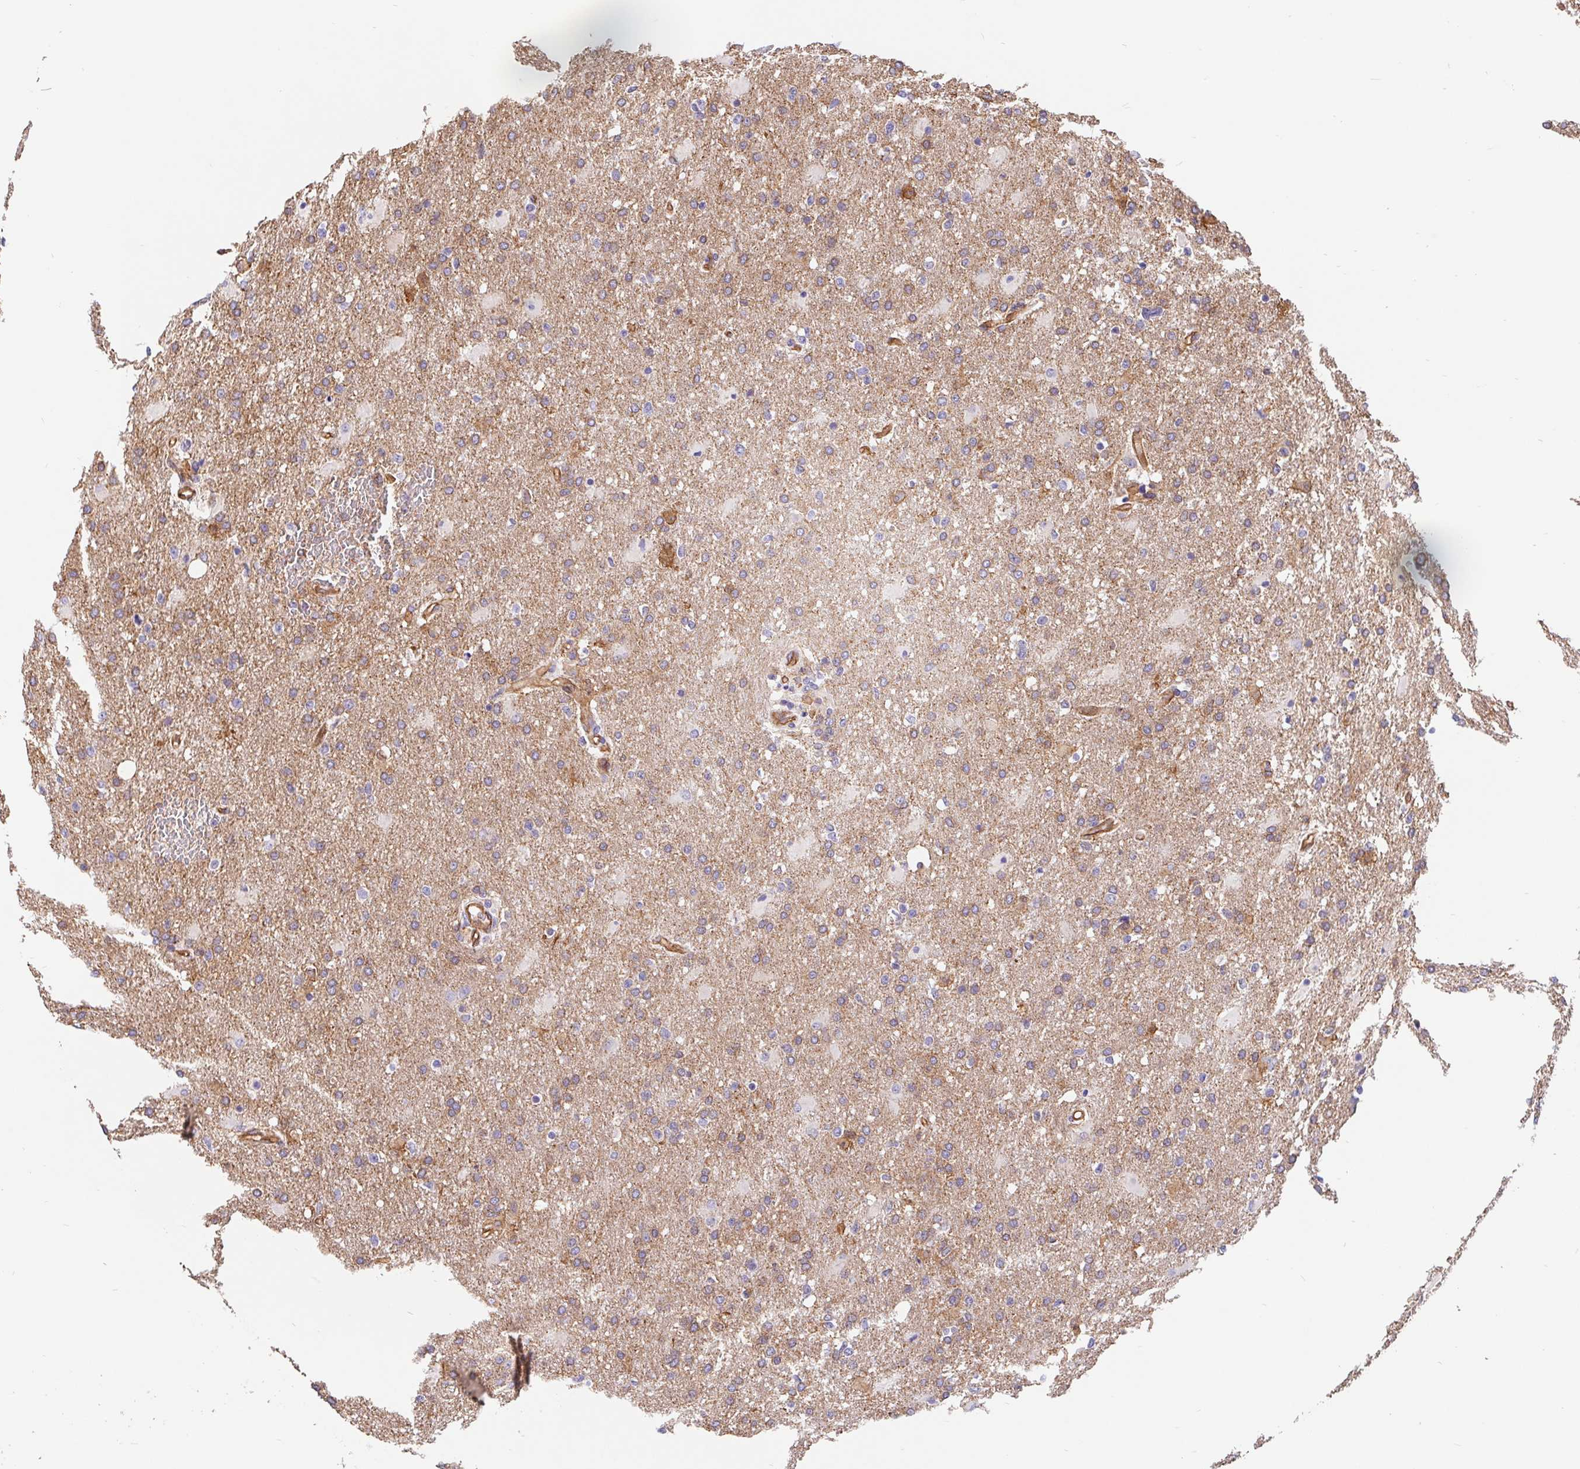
{"staining": {"intensity": "weak", "quantity": "25%-75%", "location": "cytoplasmic/membranous"}, "tissue": "glioma", "cell_type": "Tumor cells", "image_type": "cancer", "snomed": [{"axis": "morphology", "description": "Glioma, malignant, High grade"}, {"axis": "topography", "description": "Brain"}], "caption": "Immunohistochemical staining of malignant high-grade glioma displays weak cytoplasmic/membranous protein positivity in about 25%-75% of tumor cells.", "gene": "LIMCH1", "patient": {"sex": "male", "age": 68}}